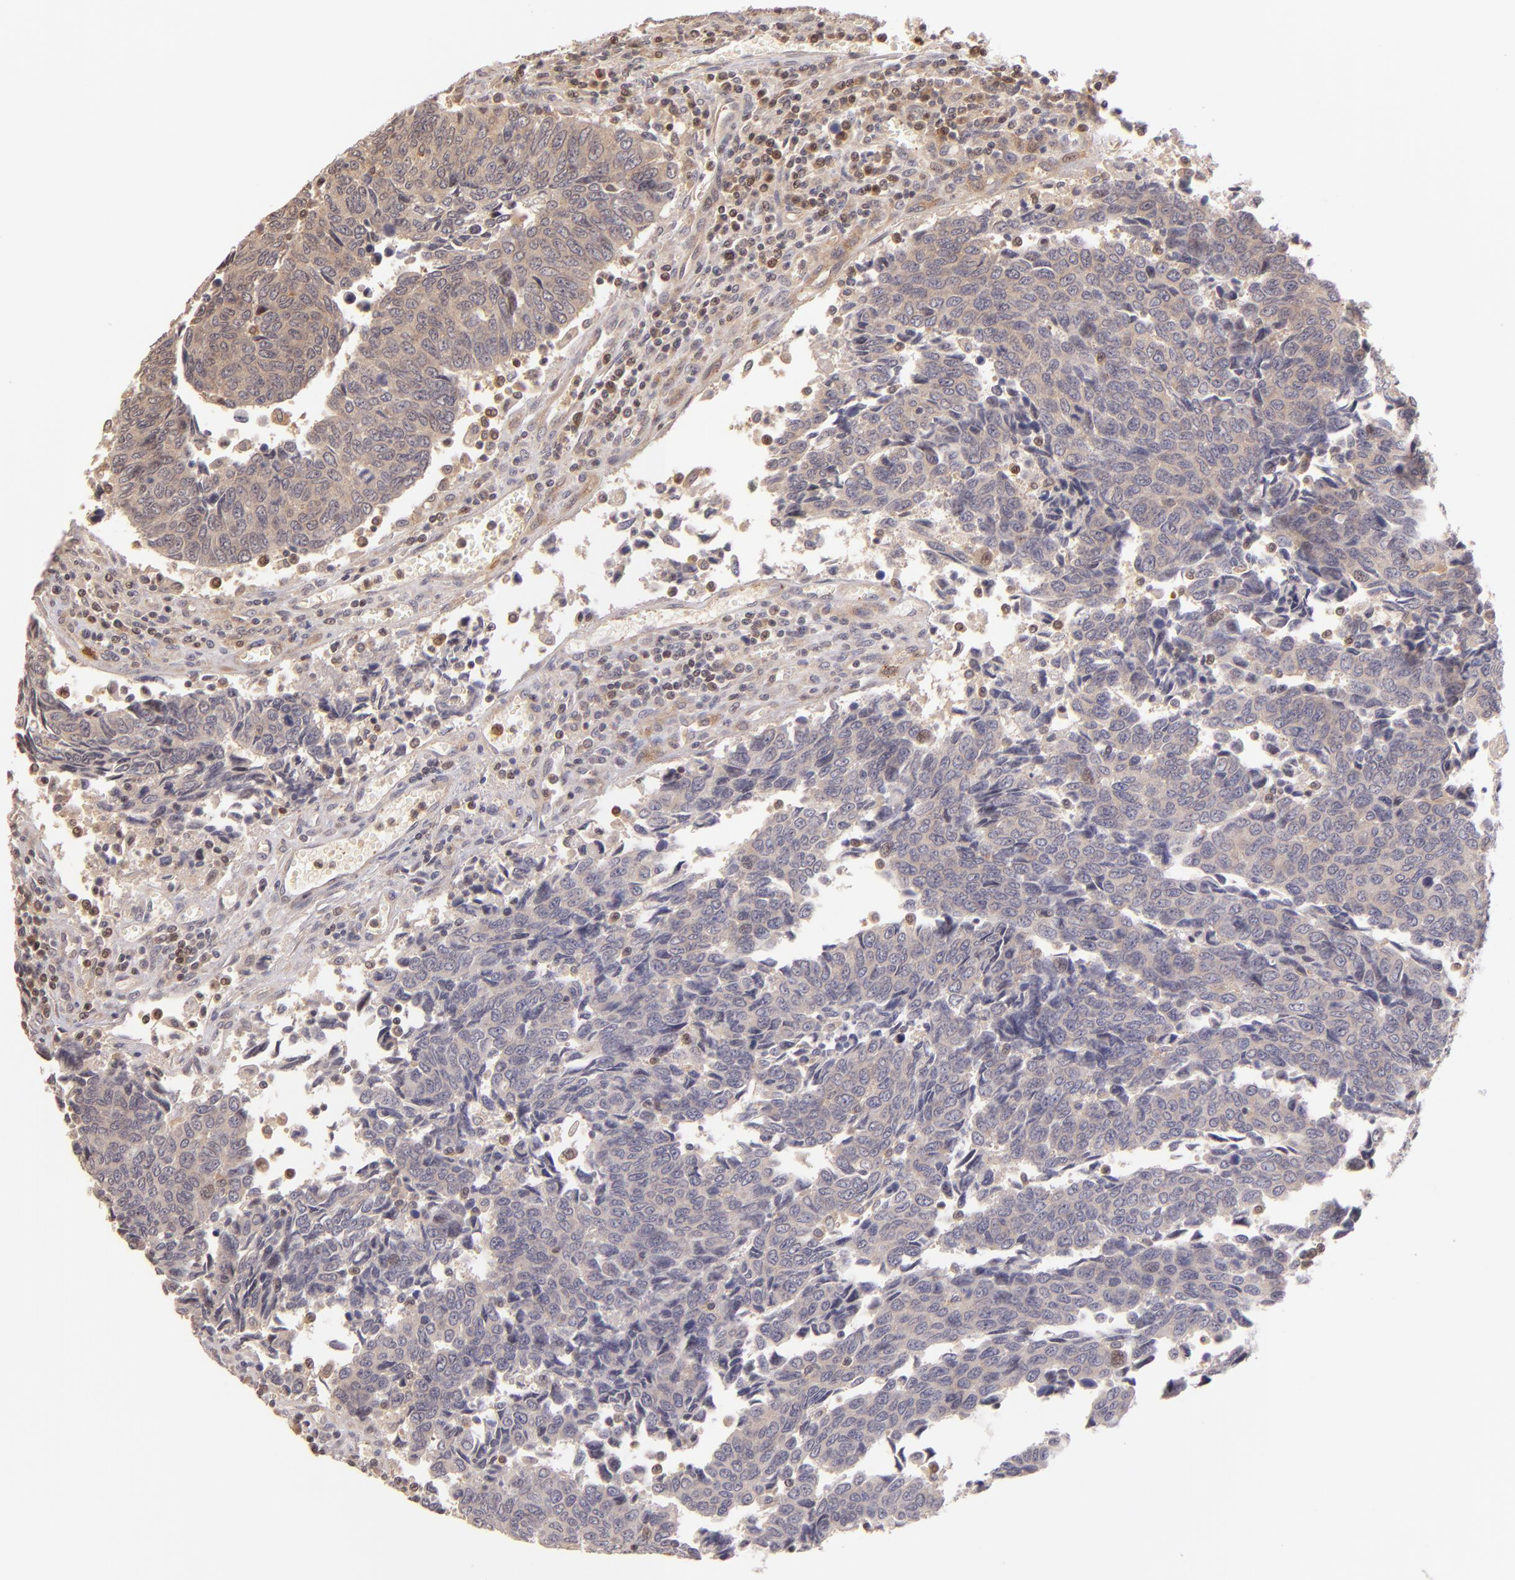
{"staining": {"intensity": "weak", "quantity": ">75%", "location": "cytoplasmic/membranous"}, "tissue": "urothelial cancer", "cell_type": "Tumor cells", "image_type": "cancer", "snomed": [{"axis": "morphology", "description": "Urothelial carcinoma, High grade"}, {"axis": "topography", "description": "Urinary bladder"}], "caption": "Tumor cells demonstrate low levels of weak cytoplasmic/membranous expression in about >75% of cells in human urothelial carcinoma (high-grade).", "gene": "BTK", "patient": {"sex": "male", "age": 86}}